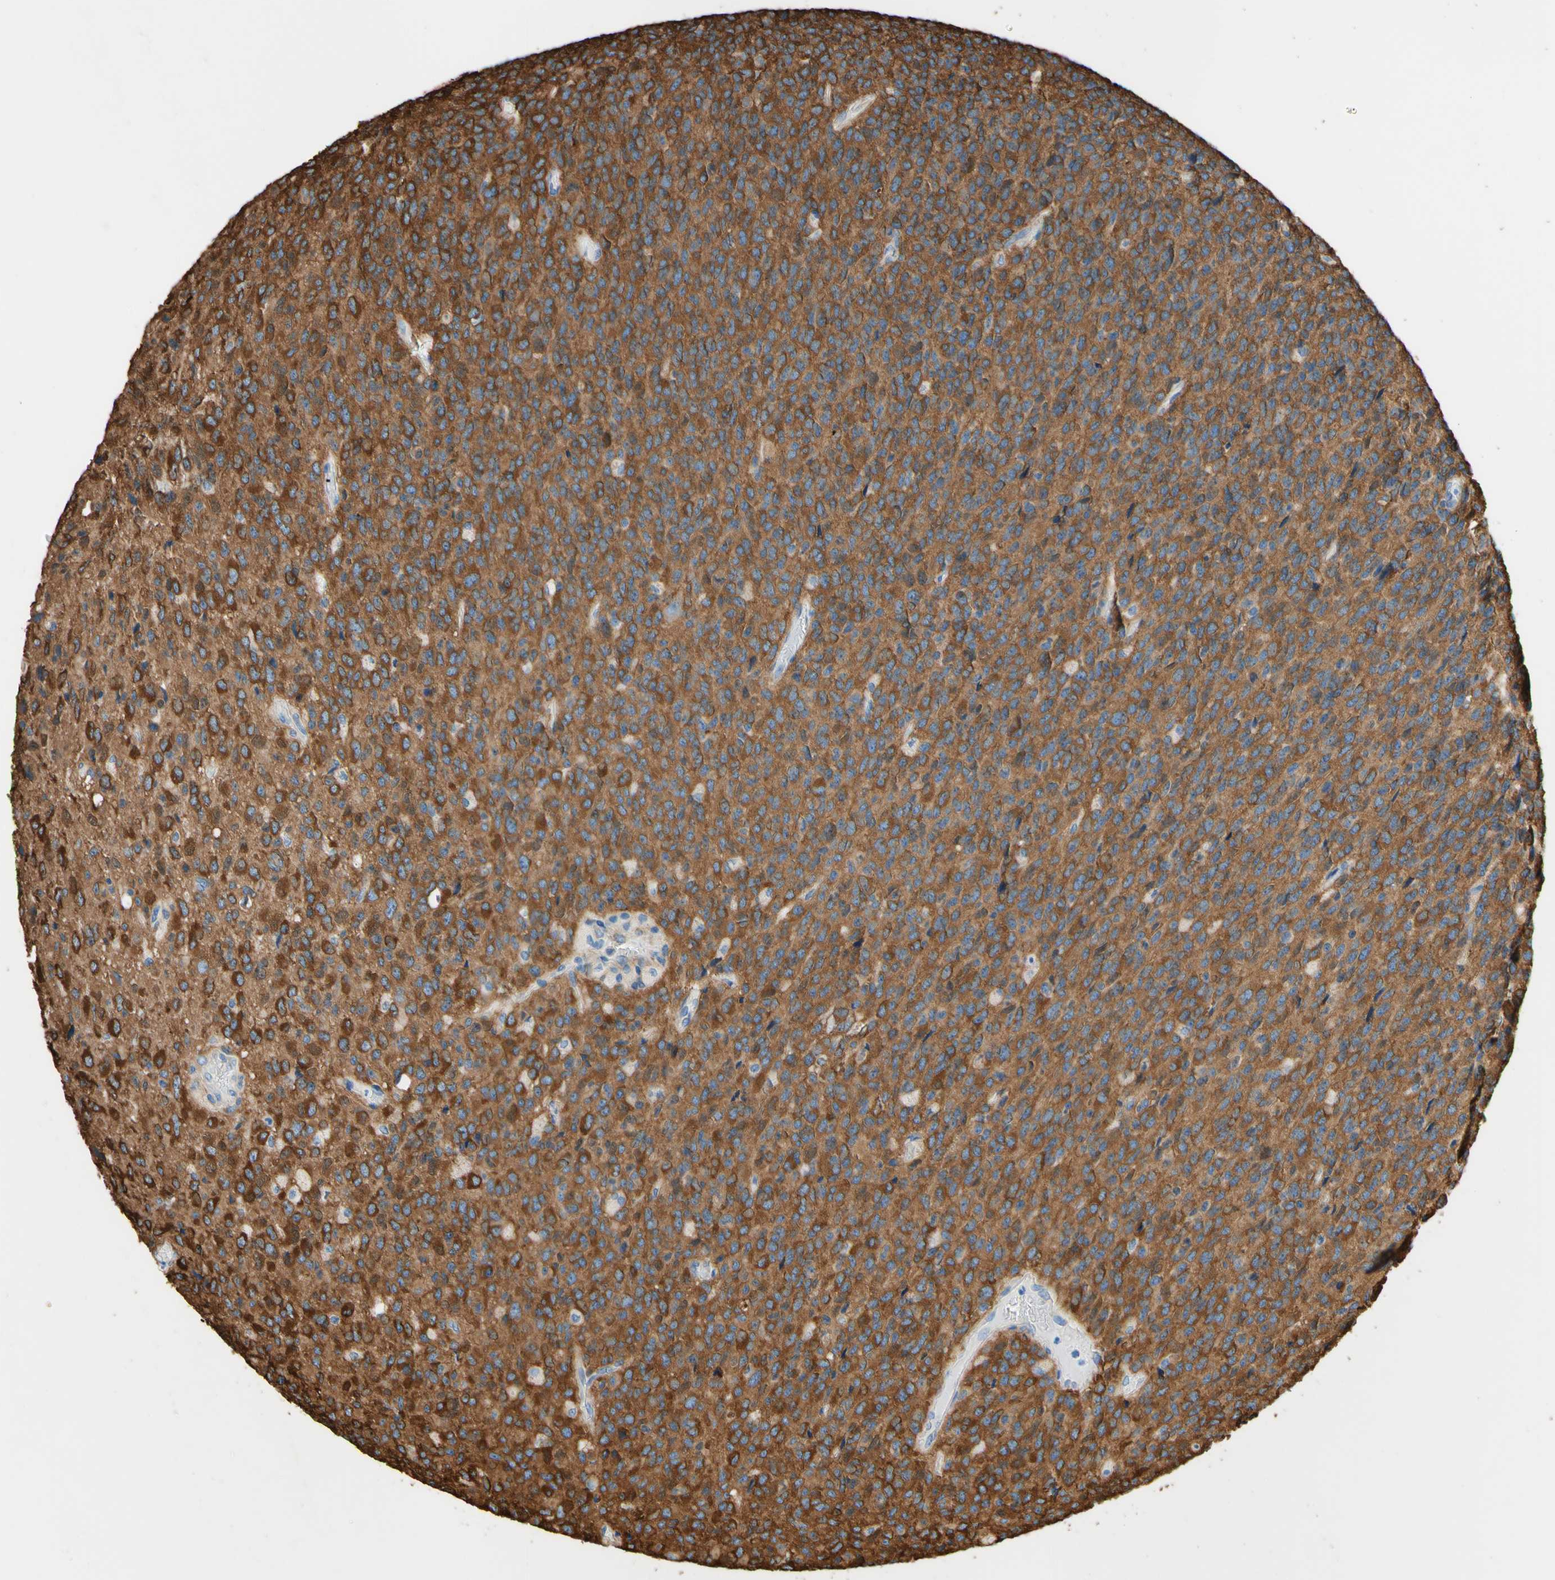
{"staining": {"intensity": "moderate", "quantity": ">75%", "location": "cytoplasmic/membranous"}, "tissue": "glioma", "cell_type": "Tumor cells", "image_type": "cancer", "snomed": [{"axis": "morphology", "description": "Glioma, malignant, High grade"}, {"axis": "topography", "description": "pancreas cauda"}], "caption": "Glioma stained with immunohistochemistry (IHC) reveals moderate cytoplasmic/membranous staining in approximately >75% of tumor cells.", "gene": "DPYSL3", "patient": {"sex": "male", "age": 60}}